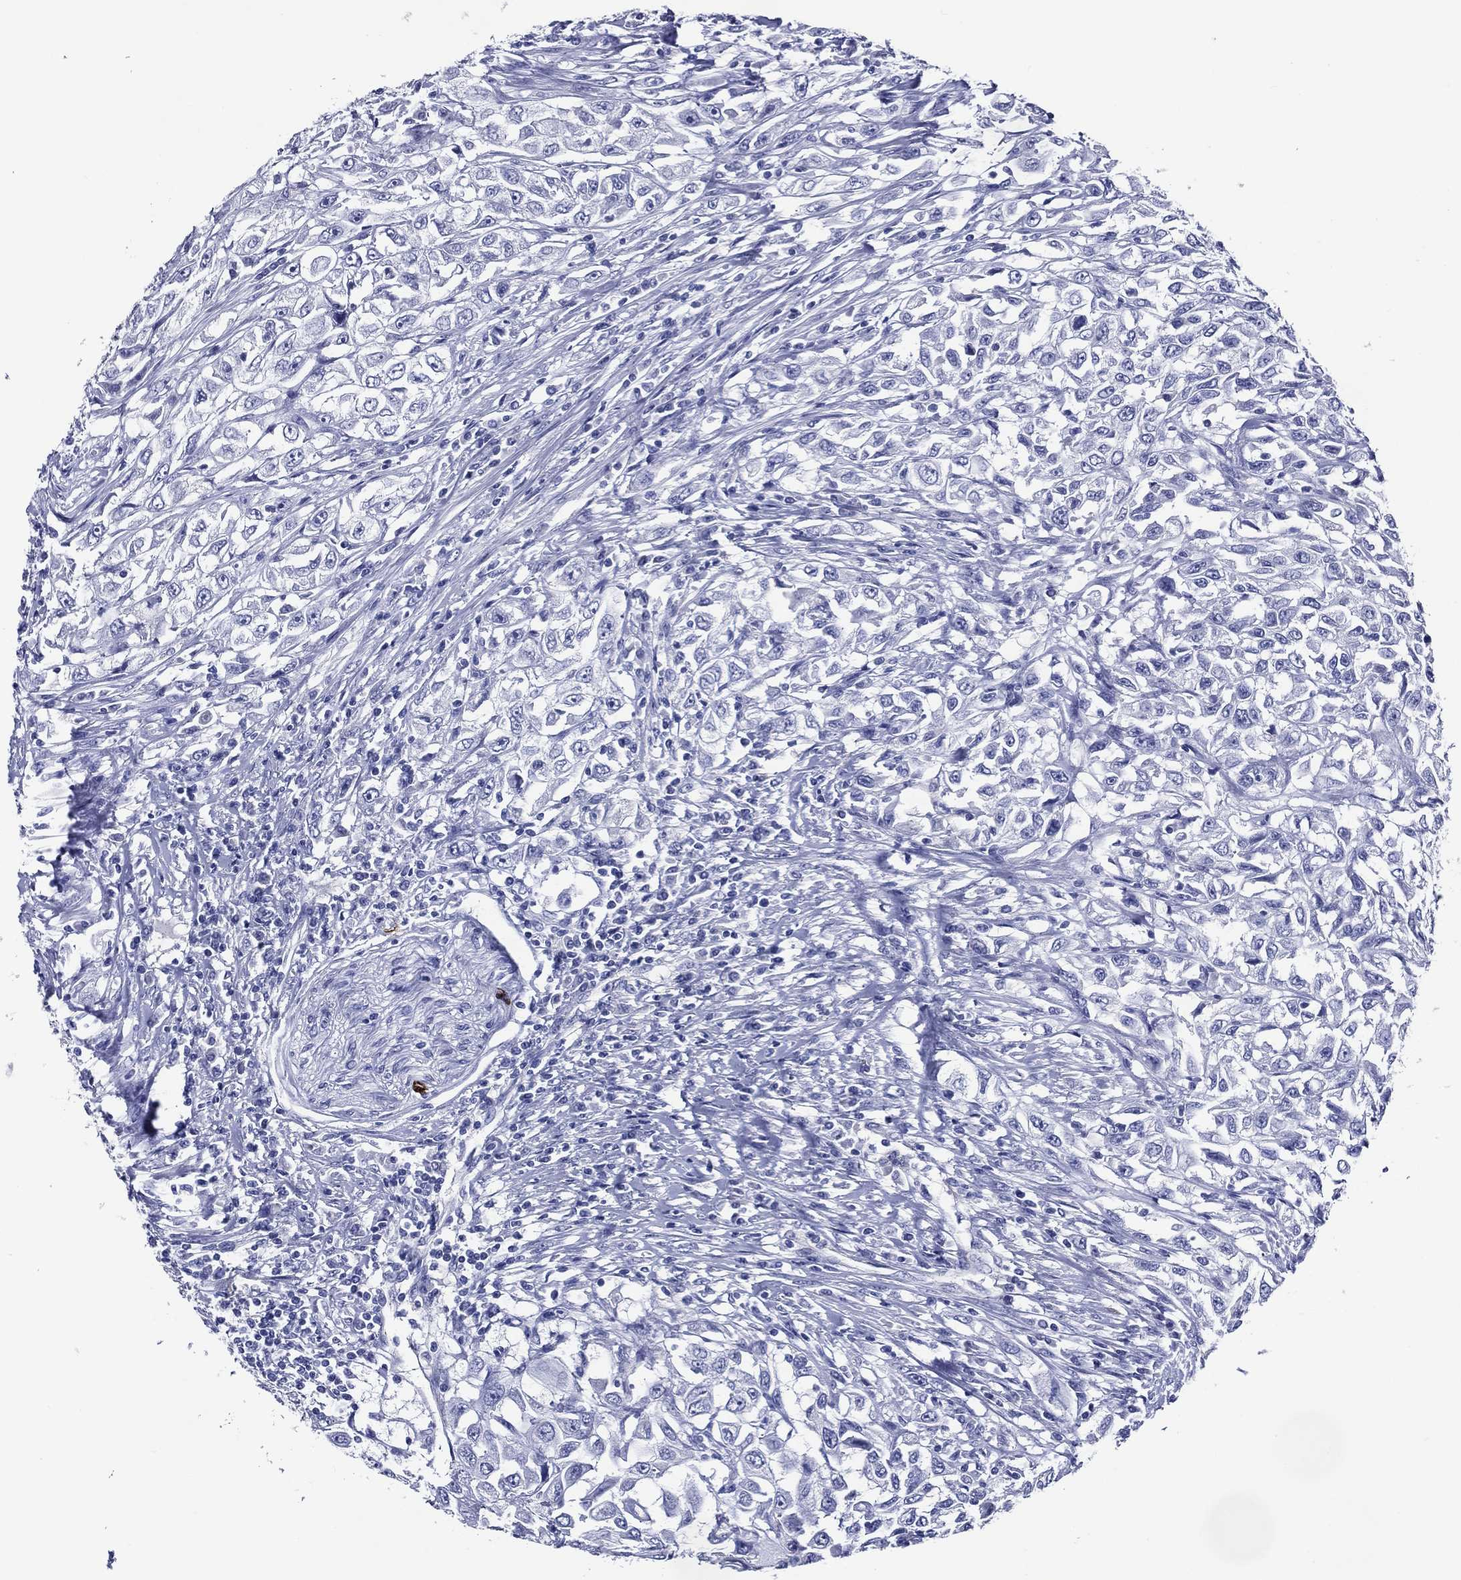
{"staining": {"intensity": "negative", "quantity": "none", "location": "none"}, "tissue": "urothelial cancer", "cell_type": "Tumor cells", "image_type": "cancer", "snomed": [{"axis": "morphology", "description": "Urothelial carcinoma, High grade"}, {"axis": "topography", "description": "Urinary bladder"}], "caption": "Human high-grade urothelial carcinoma stained for a protein using immunohistochemistry (IHC) shows no expression in tumor cells.", "gene": "ACE2", "patient": {"sex": "female", "age": 56}}